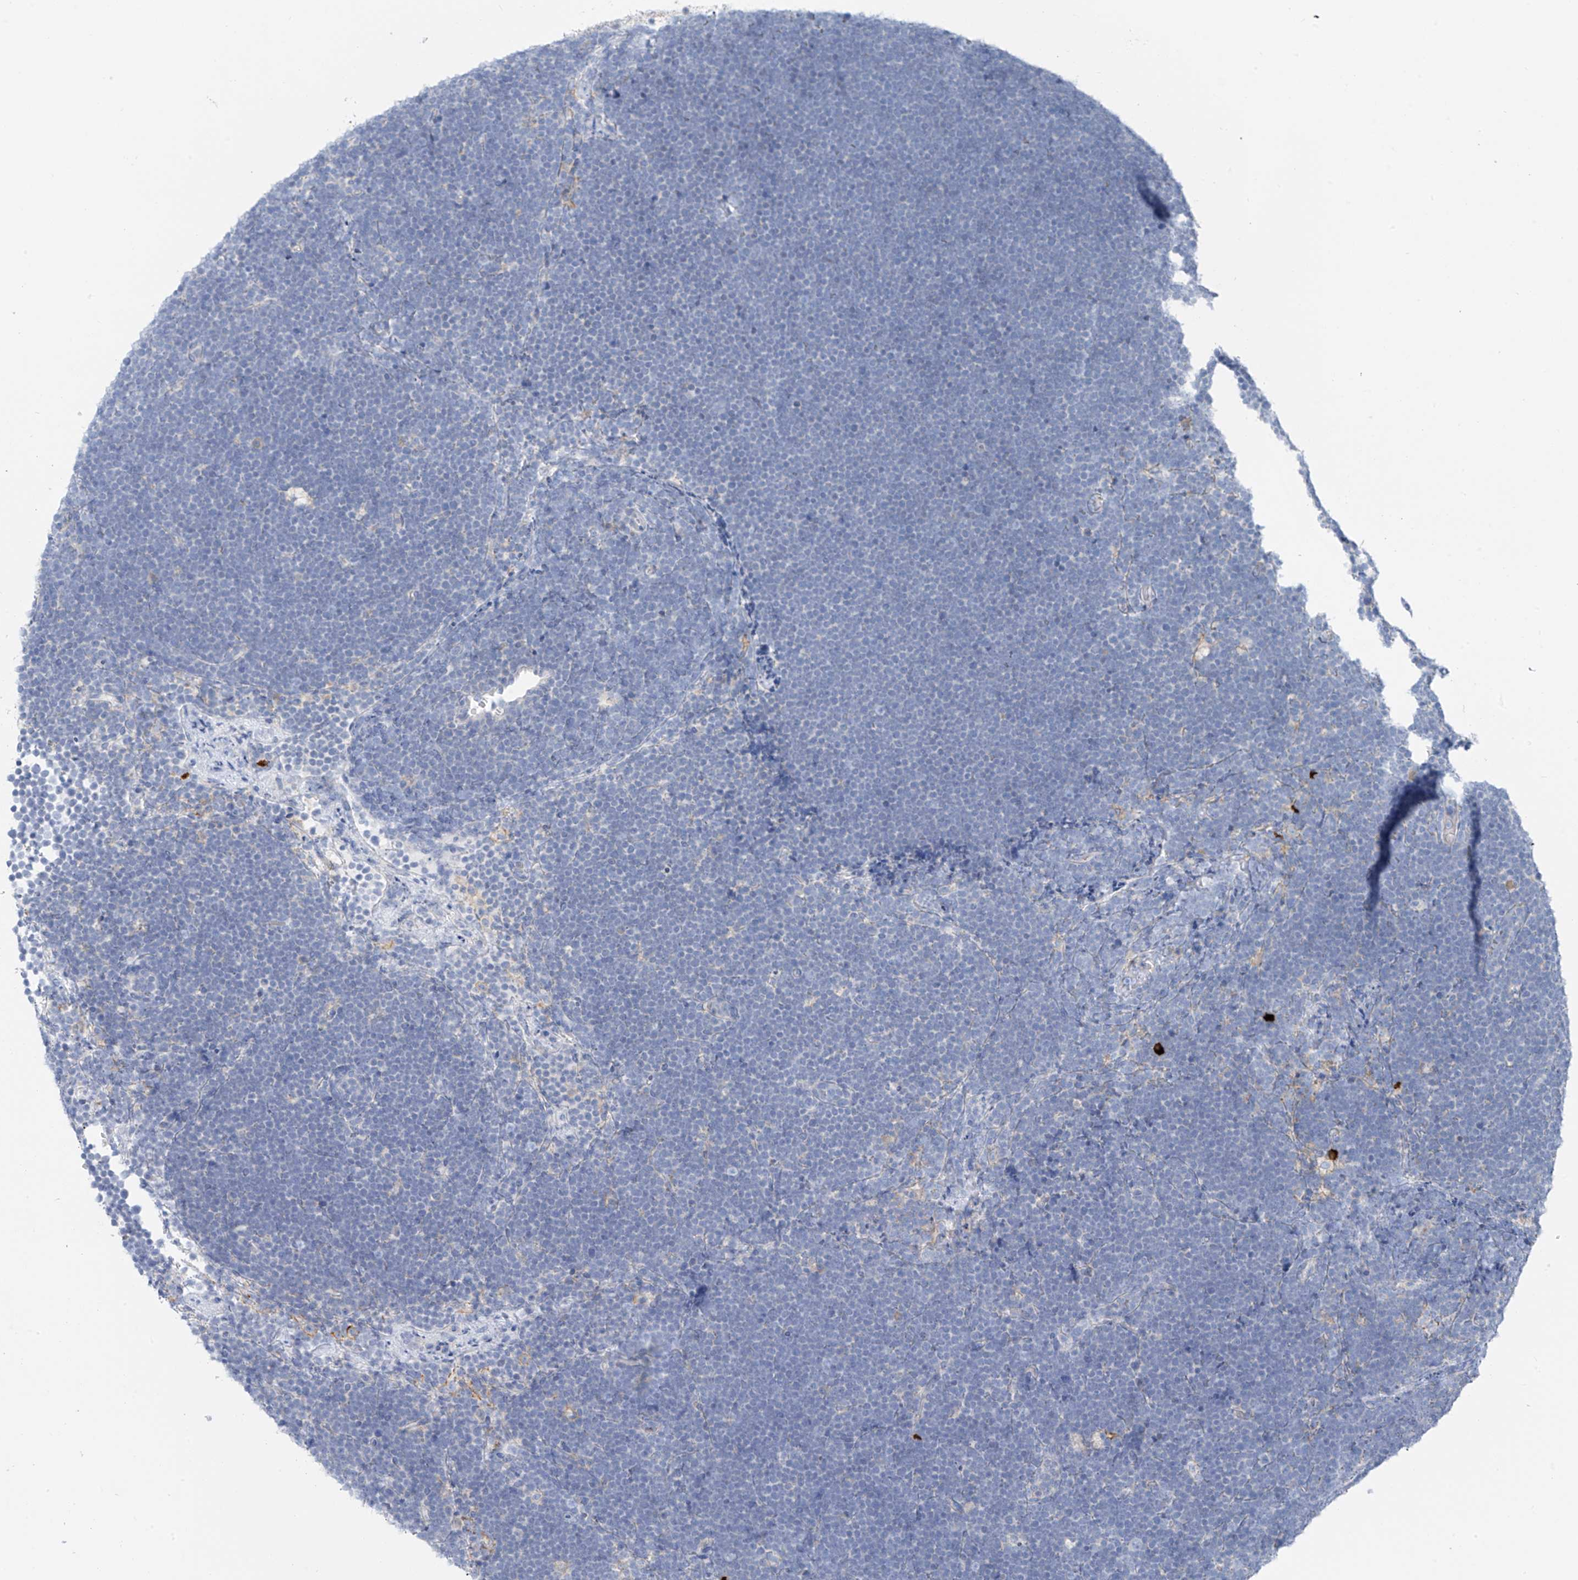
{"staining": {"intensity": "negative", "quantity": "none", "location": "none"}, "tissue": "lymphoma", "cell_type": "Tumor cells", "image_type": "cancer", "snomed": [{"axis": "morphology", "description": "Malignant lymphoma, non-Hodgkin's type, High grade"}, {"axis": "topography", "description": "Lymph node"}], "caption": "Histopathology image shows no significant protein staining in tumor cells of high-grade malignant lymphoma, non-Hodgkin's type.", "gene": "POMGNT2", "patient": {"sex": "male", "age": 13}}